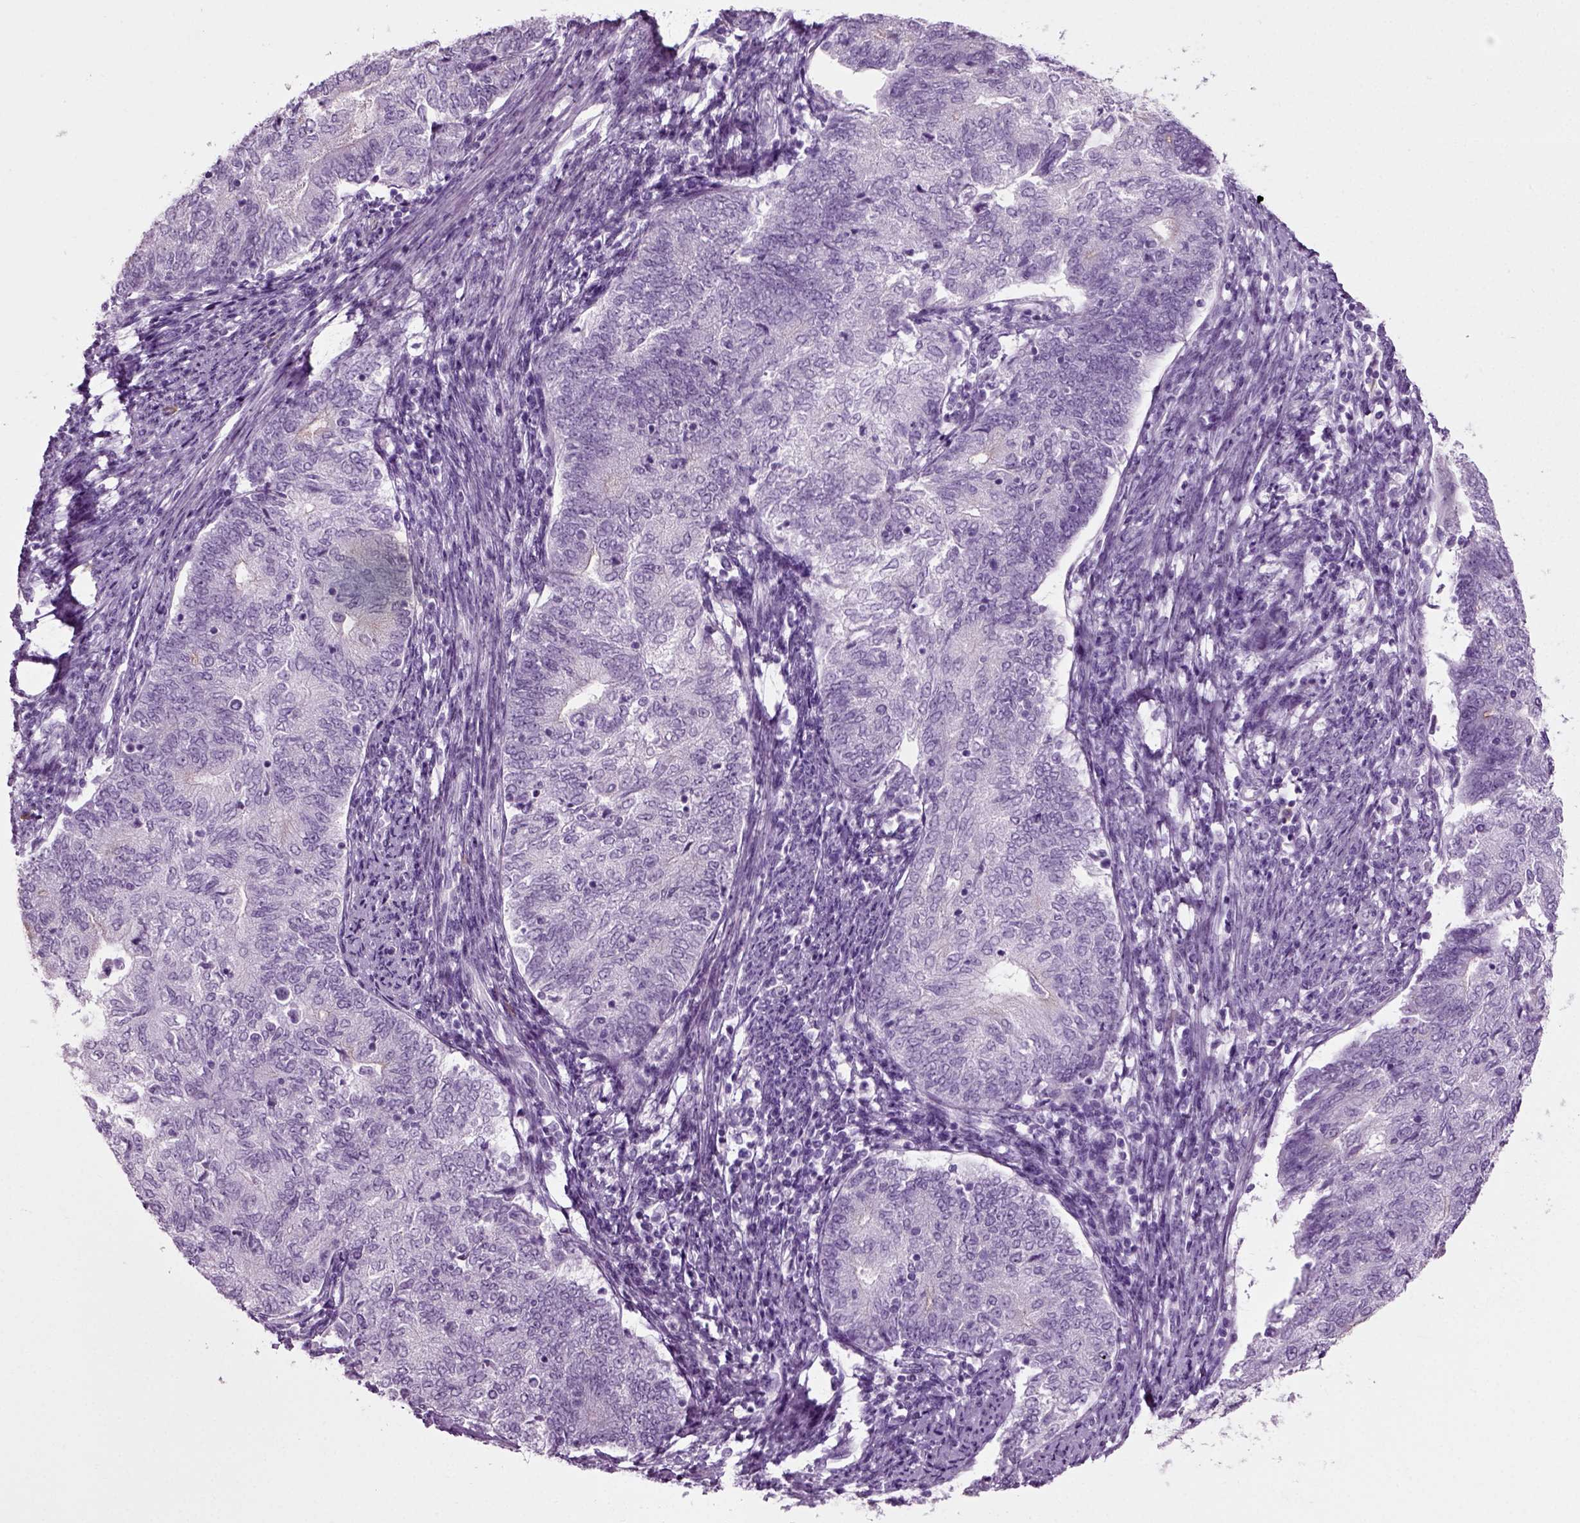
{"staining": {"intensity": "negative", "quantity": "none", "location": "none"}, "tissue": "endometrial cancer", "cell_type": "Tumor cells", "image_type": "cancer", "snomed": [{"axis": "morphology", "description": "Adenocarcinoma, NOS"}, {"axis": "topography", "description": "Endometrium"}], "caption": "This histopathology image is of endometrial adenocarcinoma stained with immunohistochemistry (IHC) to label a protein in brown with the nuclei are counter-stained blue. There is no expression in tumor cells.", "gene": "SLC26A8", "patient": {"sex": "female", "age": 65}}